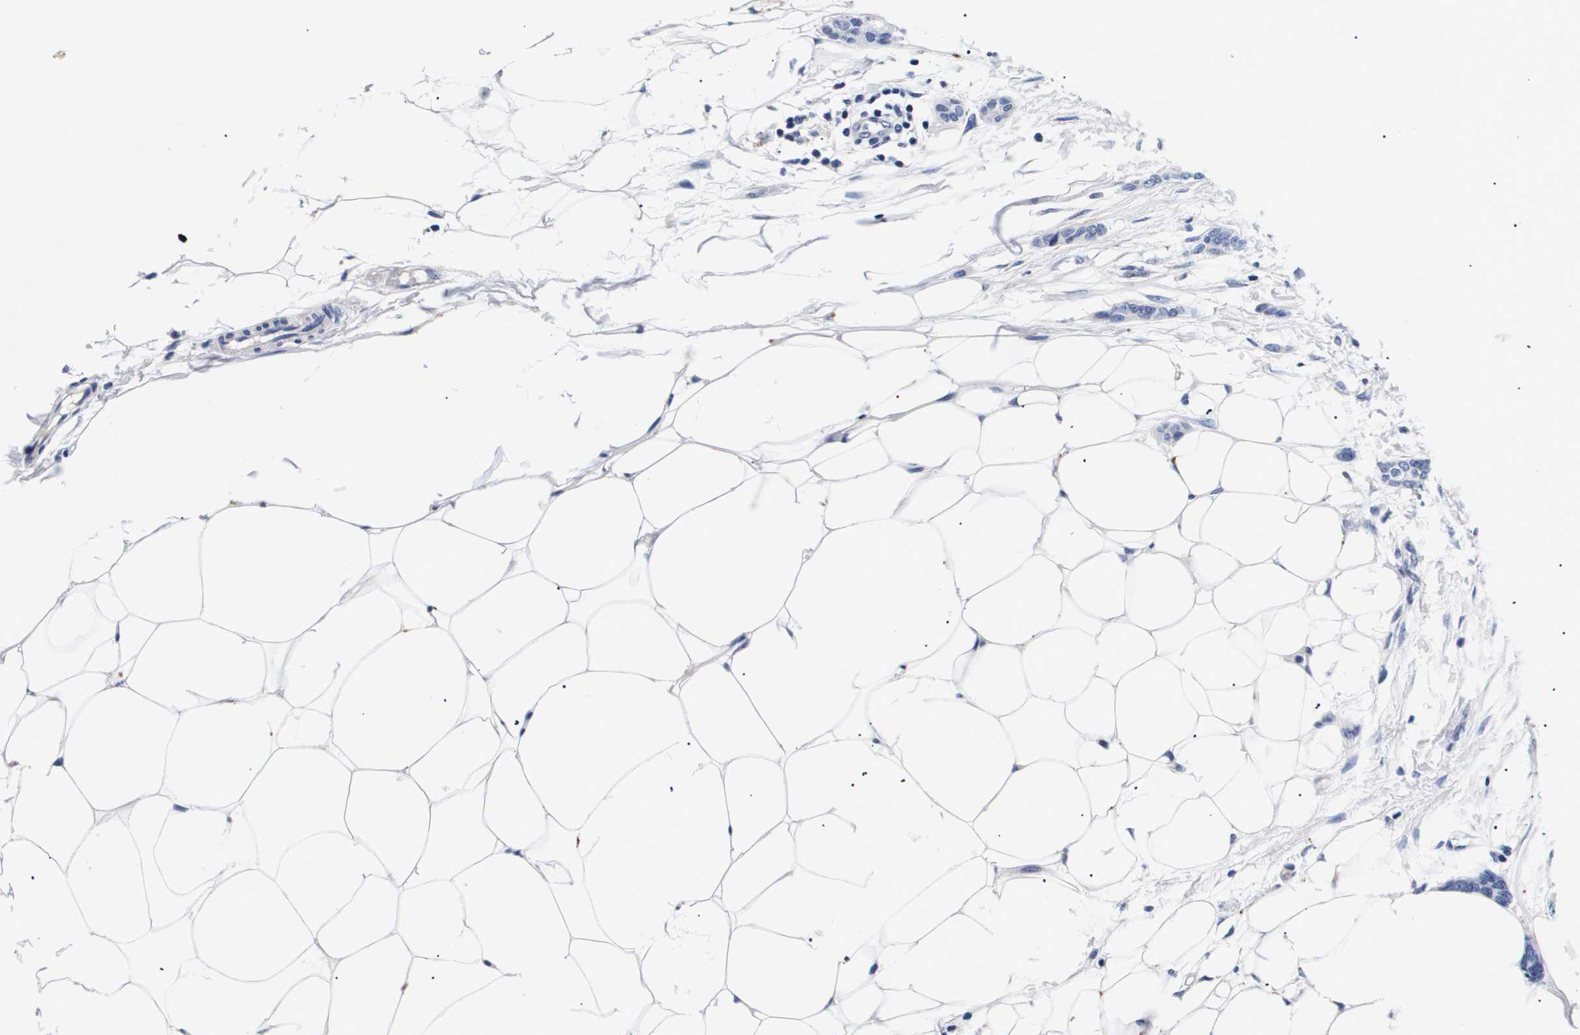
{"staining": {"intensity": "negative", "quantity": "none", "location": "none"}, "tissue": "breast cancer", "cell_type": "Tumor cells", "image_type": "cancer", "snomed": [{"axis": "morphology", "description": "Lobular carcinoma"}, {"axis": "topography", "description": "Skin"}, {"axis": "topography", "description": "Breast"}], "caption": "DAB immunohistochemical staining of lobular carcinoma (breast) demonstrates no significant positivity in tumor cells.", "gene": "ATP6V0A4", "patient": {"sex": "female", "age": 46}}